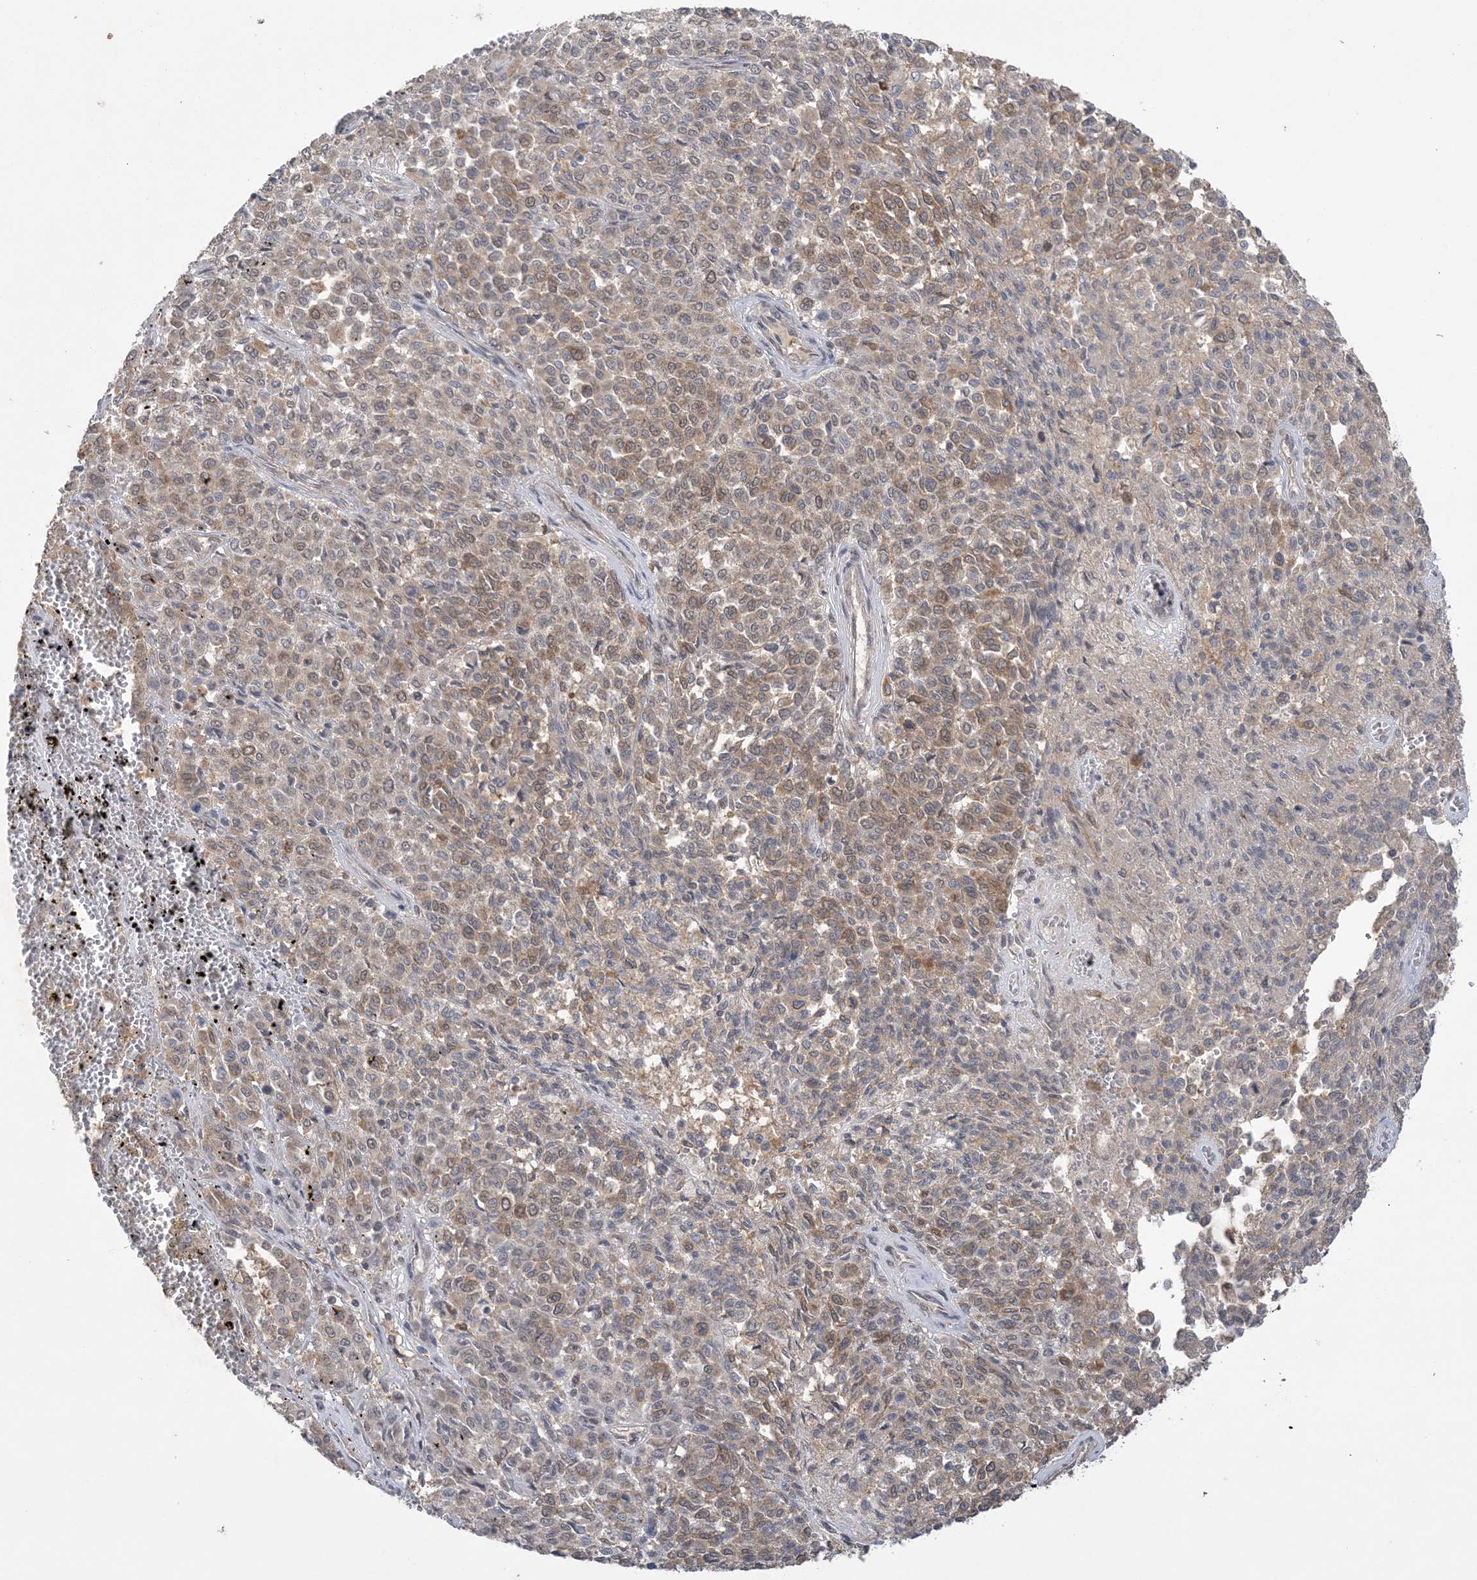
{"staining": {"intensity": "moderate", "quantity": "25%-75%", "location": "cytoplasmic/membranous"}, "tissue": "melanoma", "cell_type": "Tumor cells", "image_type": "cancer", "snomed": [{"axis": "morphology", "description": "Malignant melanoma, Metastatic site"}, {"axis": "topography", "description": "Pancreas"}], "caption": "Human malignant melanoma (metastatic site) stained for a protein (brown) exhibits moderate cytoplasmic/membranous positive staining in approximately 25%-75% of tumor cells.", "gene": "XRN1", "patient": {"sex": "female", "age": 30}}